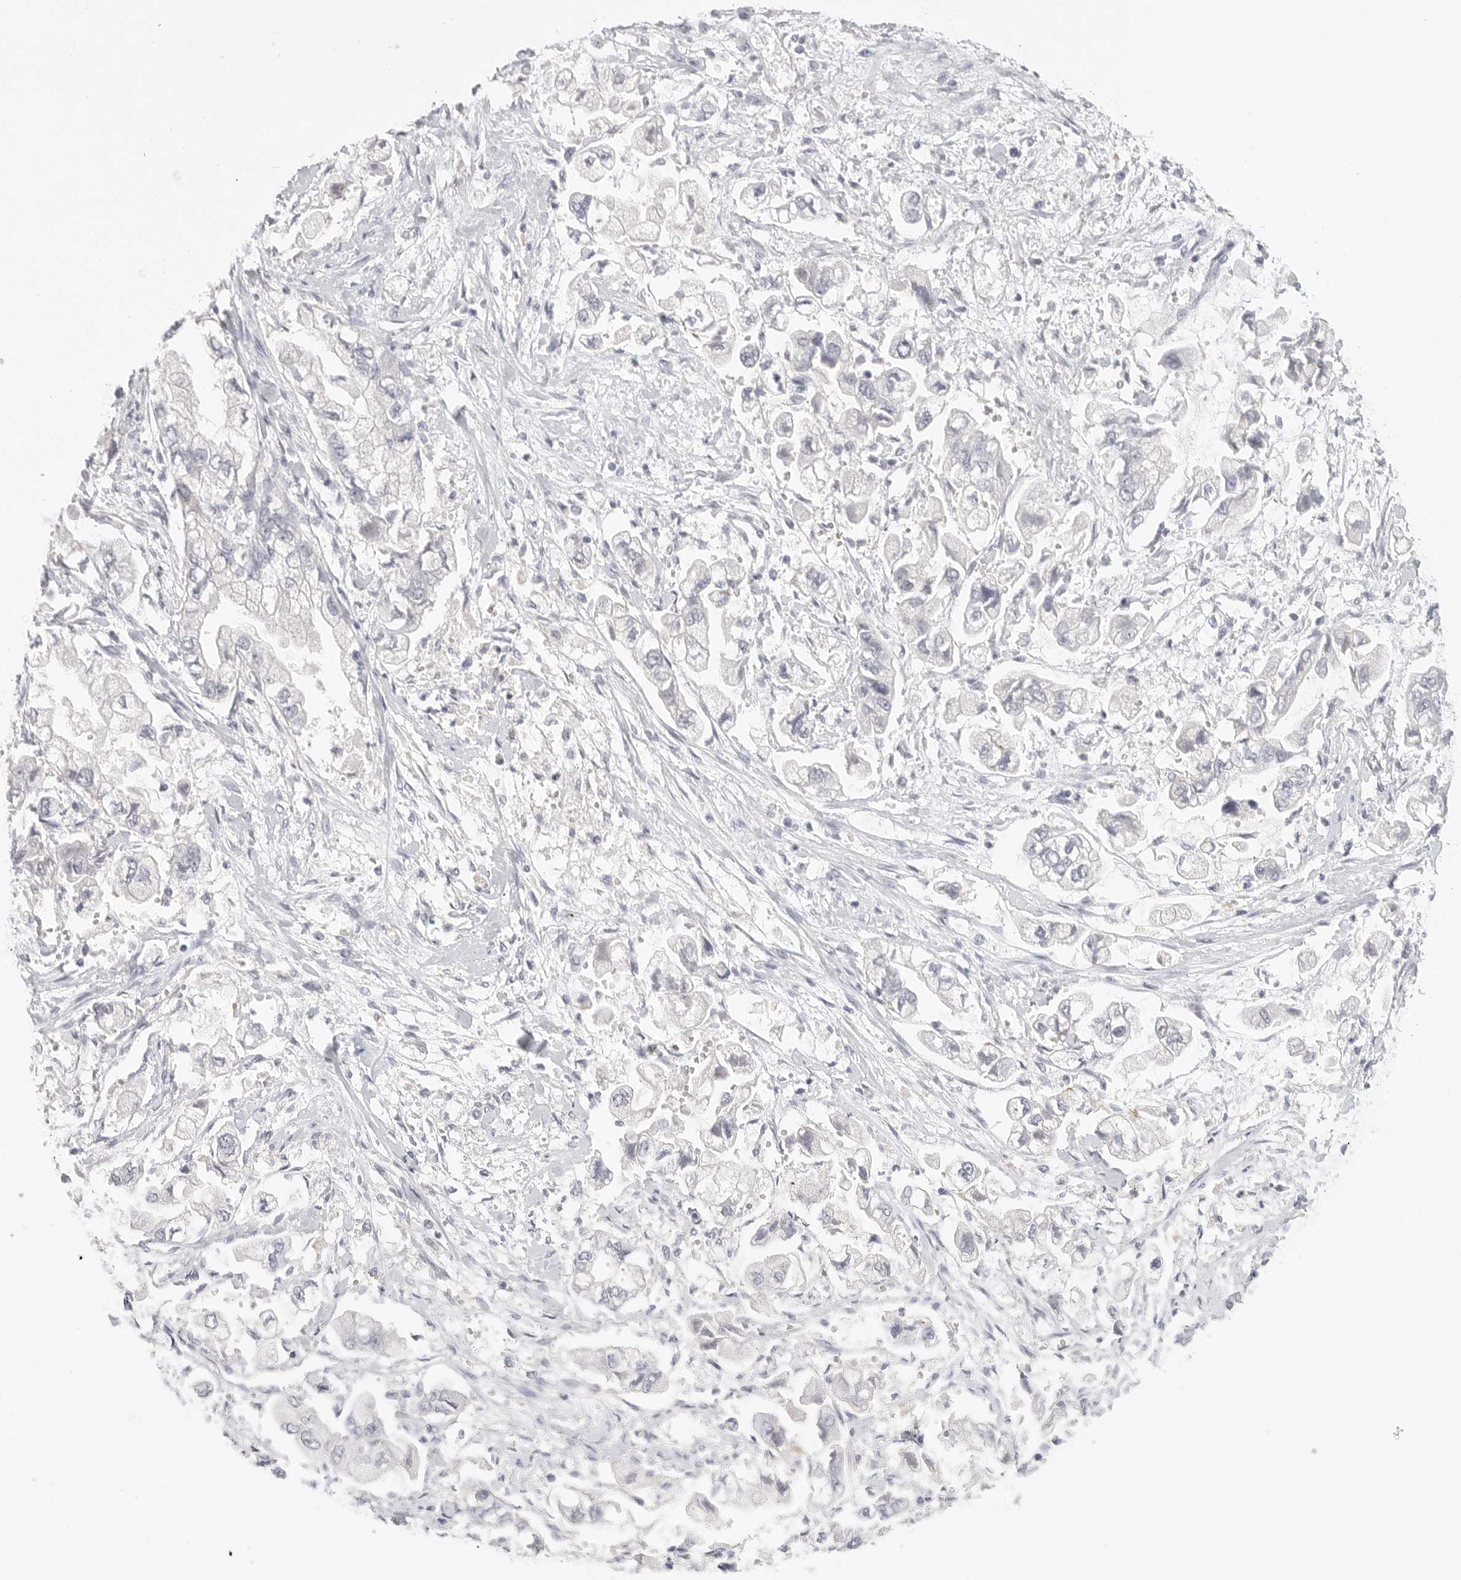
{"staining": {"intensity": "negative", "quantity": "none", "location": "none"}, "tissue": "stomach cancer", "cell_type": "Tumor cells", "image_type": "cancer", "snomed": [{"axis": "morphology", "description": "Normal tissue, NOS"}, {"axis": "morphology", "description": "Adenocarcinoma, NOS"}, {"axis": "topography", "description": "Stomach"}], "caption": "Immunohistochemistry (IHC) of human adenocarcinoma (stomach) reveals no expression in tumor cells.", "gene": "FBN2", "patient": {"sex": "male", "age": 62}}